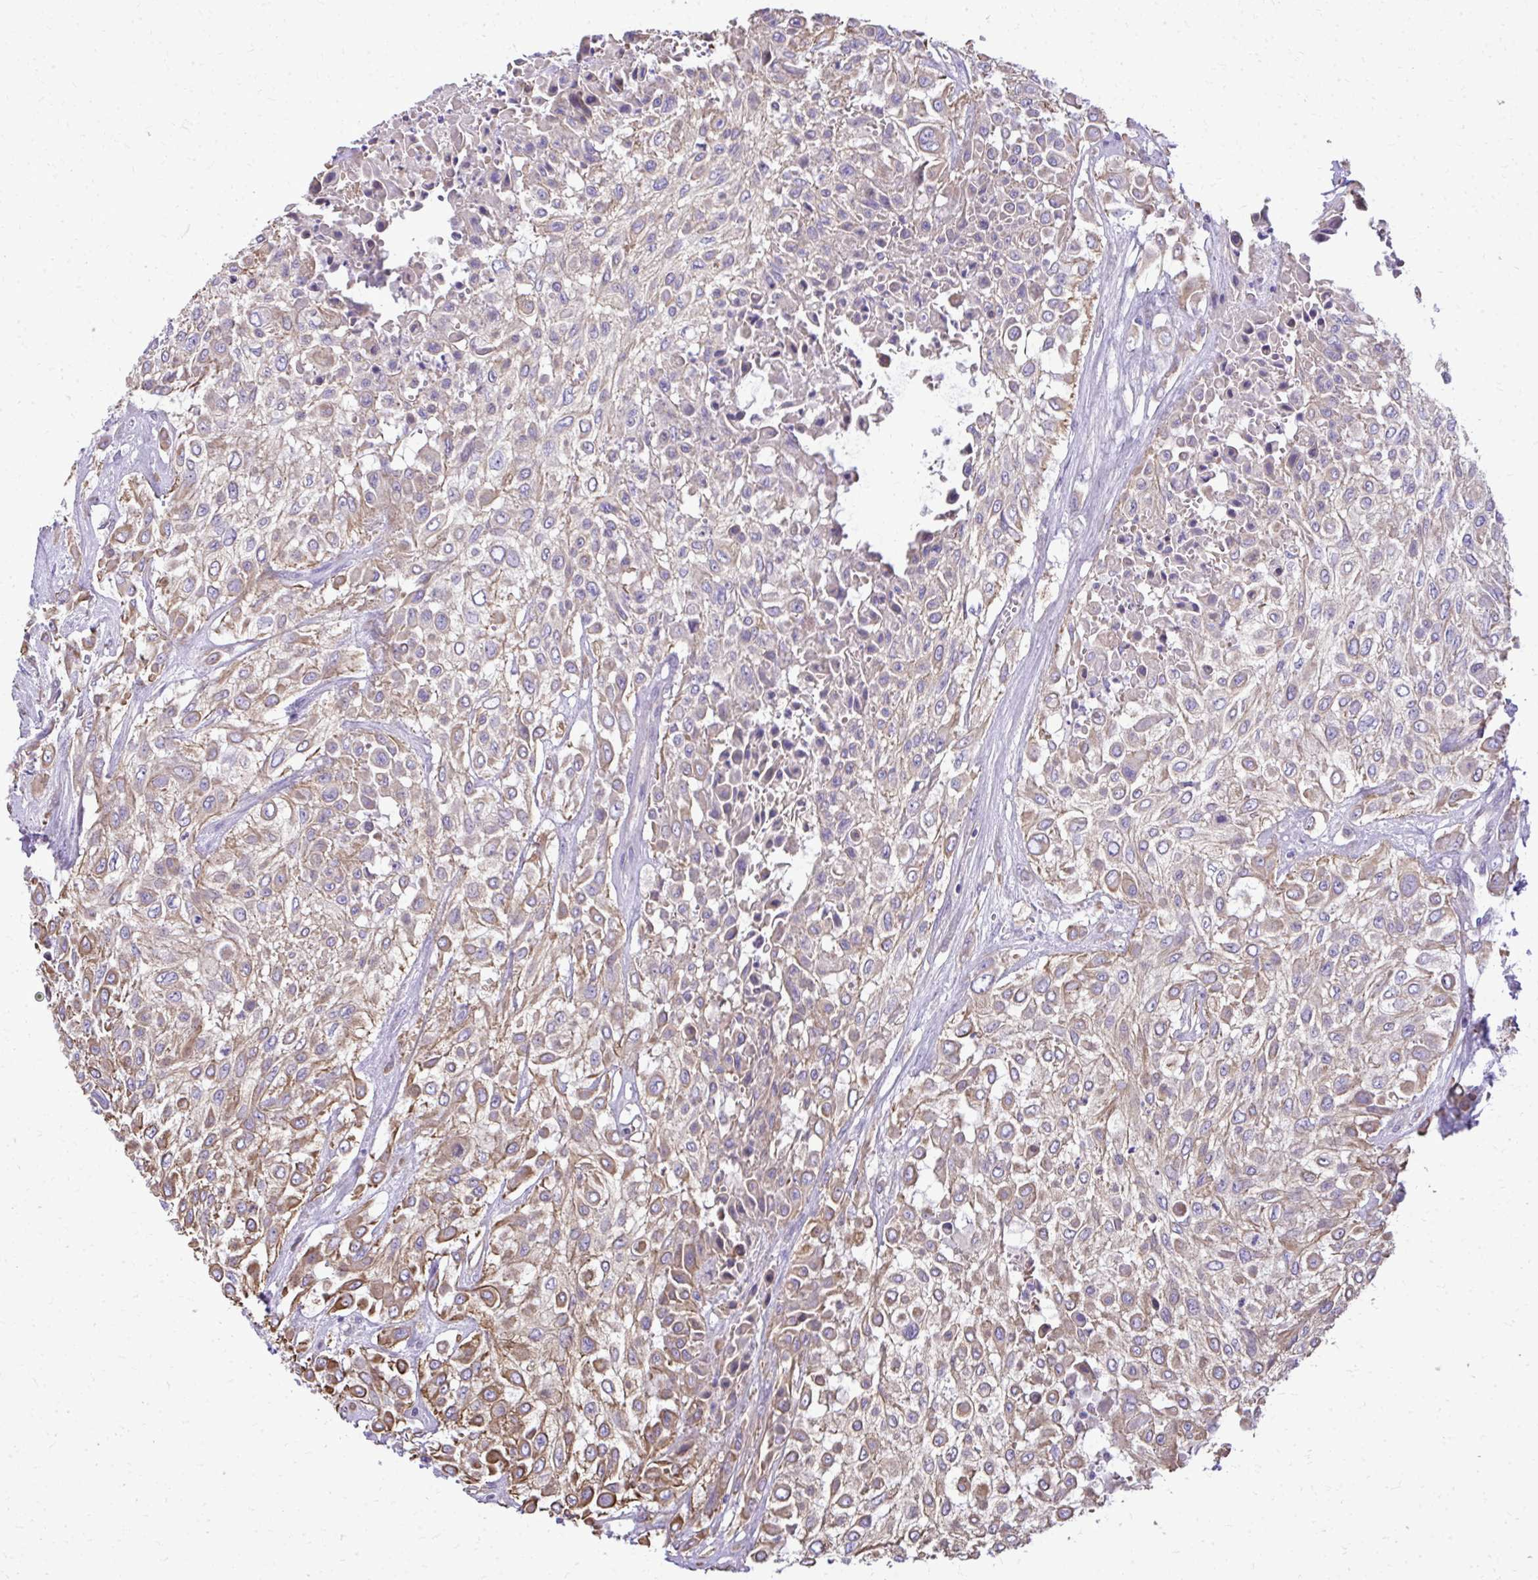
{"staining": {"intensity": "moderate", "quantity": "25%-75%", "location": "cytoplasmic/membranous"}, "tissue": "urothelial cancer", "cell_type": "Tumor cells", "image_type": "cancer", "snomed": [{"axis": "morphology", "description": "Urothelial carcinoma, High grade"}, {"axis": "topography", "description": "Urinary bladder"}], "caption": "Urothelial cancer stained for a protein demonstrates moderate cytoplasmic/membranous positivity in tumor cells. (DAB IHC, brown staining for protein, blue staining for nuclei).", "gene": "RUNDC3B", "patient": {"sex": "male", "age": 57}}